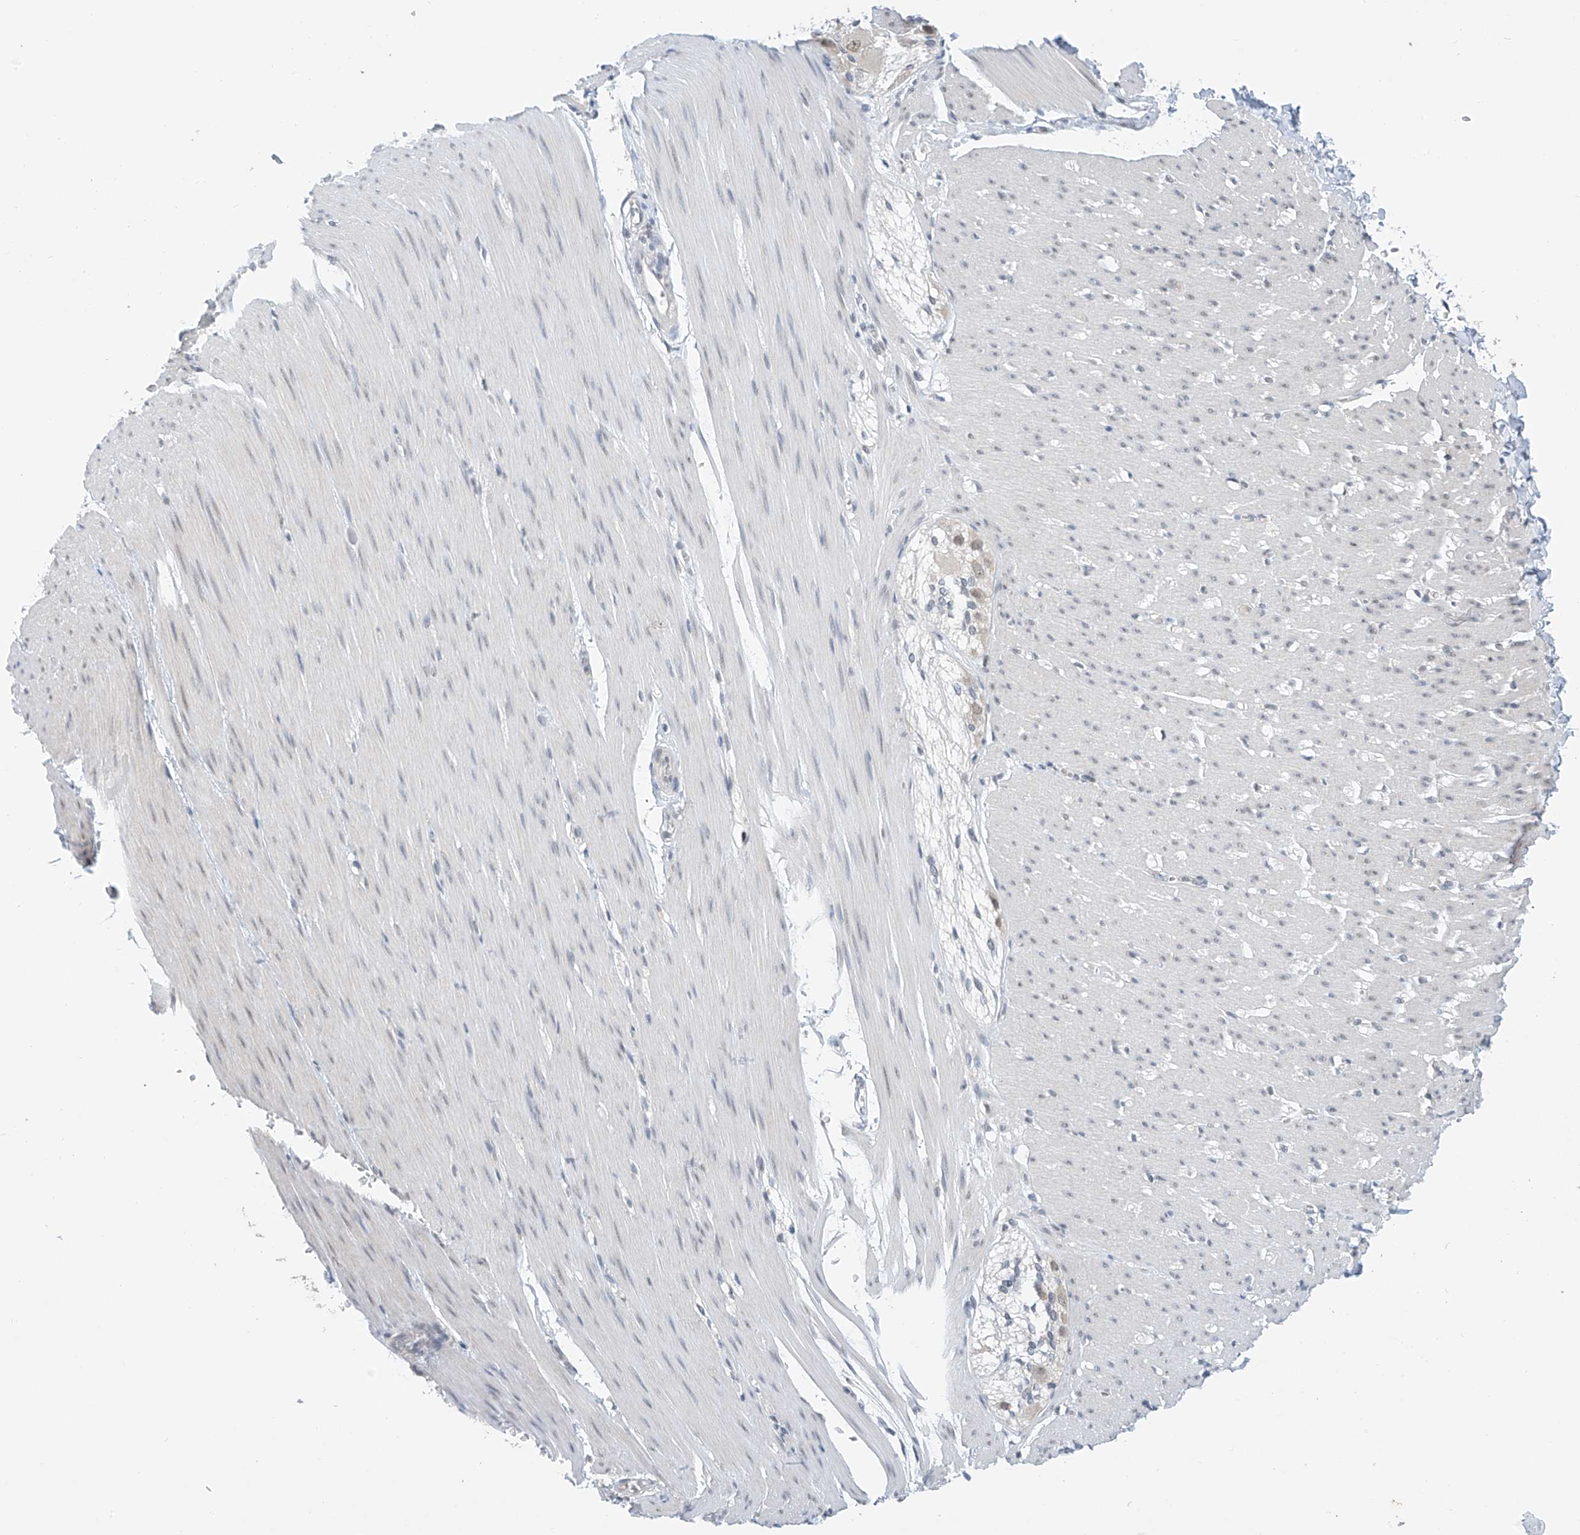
{"staining": {"intensity": "weak", "quantity": "<25%", "location": "nuclear"}, "tissue": "smooth muscle", "cell_type": "Smooth muscle cells", "image_type": "normal", "snomed": [{"axis": "morphology", "description": "Normal tissue, NOS"}, {"axis": "morphology", "description": "Adenocarcinoma, NOS"}, {"axis": "topography", "description": "Colon"}, {"axis": "topography", "description": "Peripheral nerve tissue"}], "caption": "Immunohistochemistry (IHC) image of normal smooth muscle: human smooth muscle stained with DAB displays no significant protein staining in smooth muscle cells.", "gene": "APLF", "patient": {"sex": "male", "age": 14}}